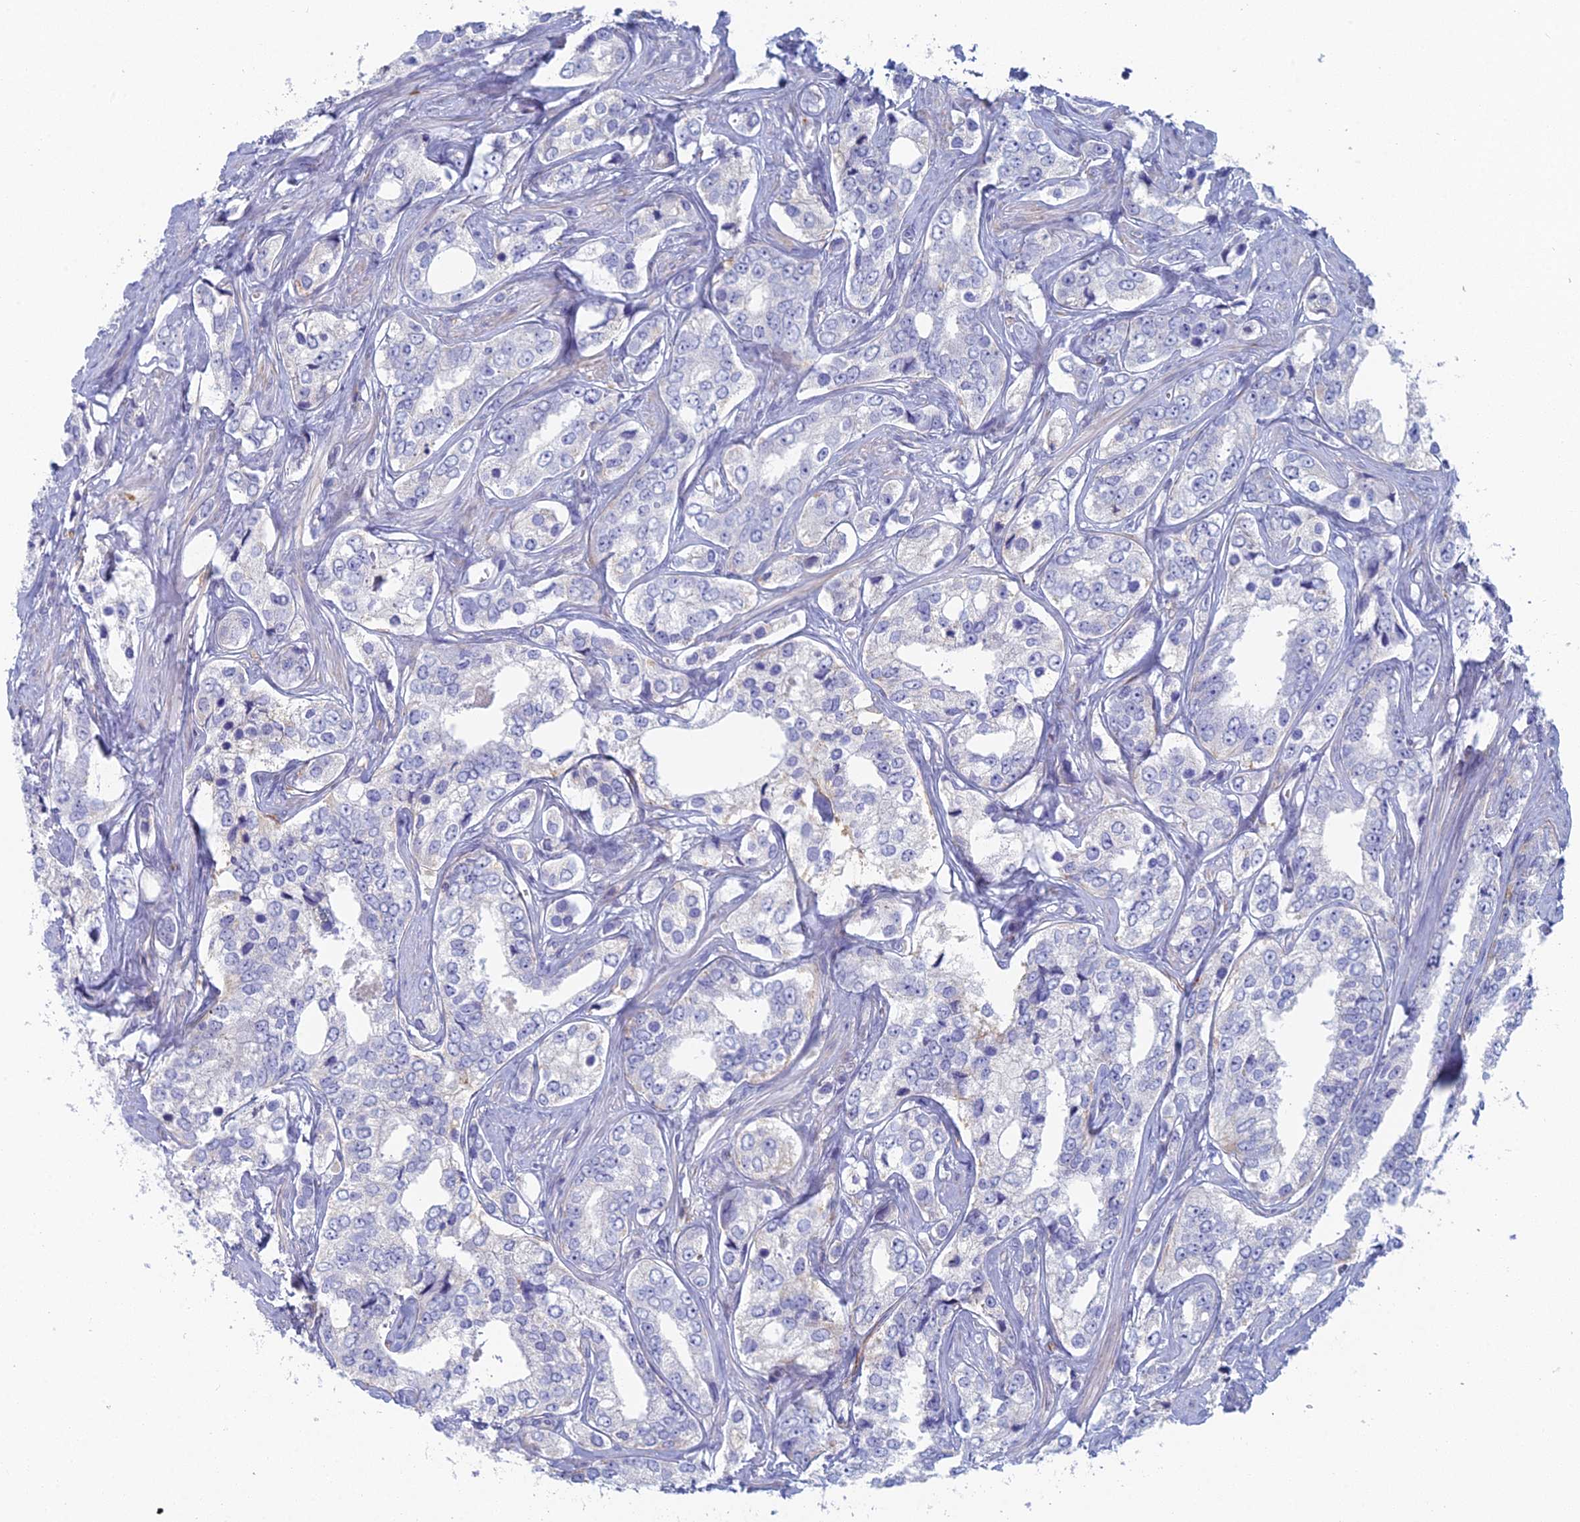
{"staining": {"intensity": "negative", "quantity": "none", "location": "none"}, "tissue": "prostate cancer", "cell_type": "Tumor cells", "image_type": "cancer", "snomed": [{"axis": "morphology", "description": "Adenocarcinoma, High grade"}, {"axis": "topography", "description": "Prostate"}], "caption": "Human high-grade adenocarcinoma (prostate) stained for a protein using immunohistochemistry (IHC) reveals no staining in tumor cells.", "gene": "FERD3L", "patient": {"sex": "male", "age": 66}}